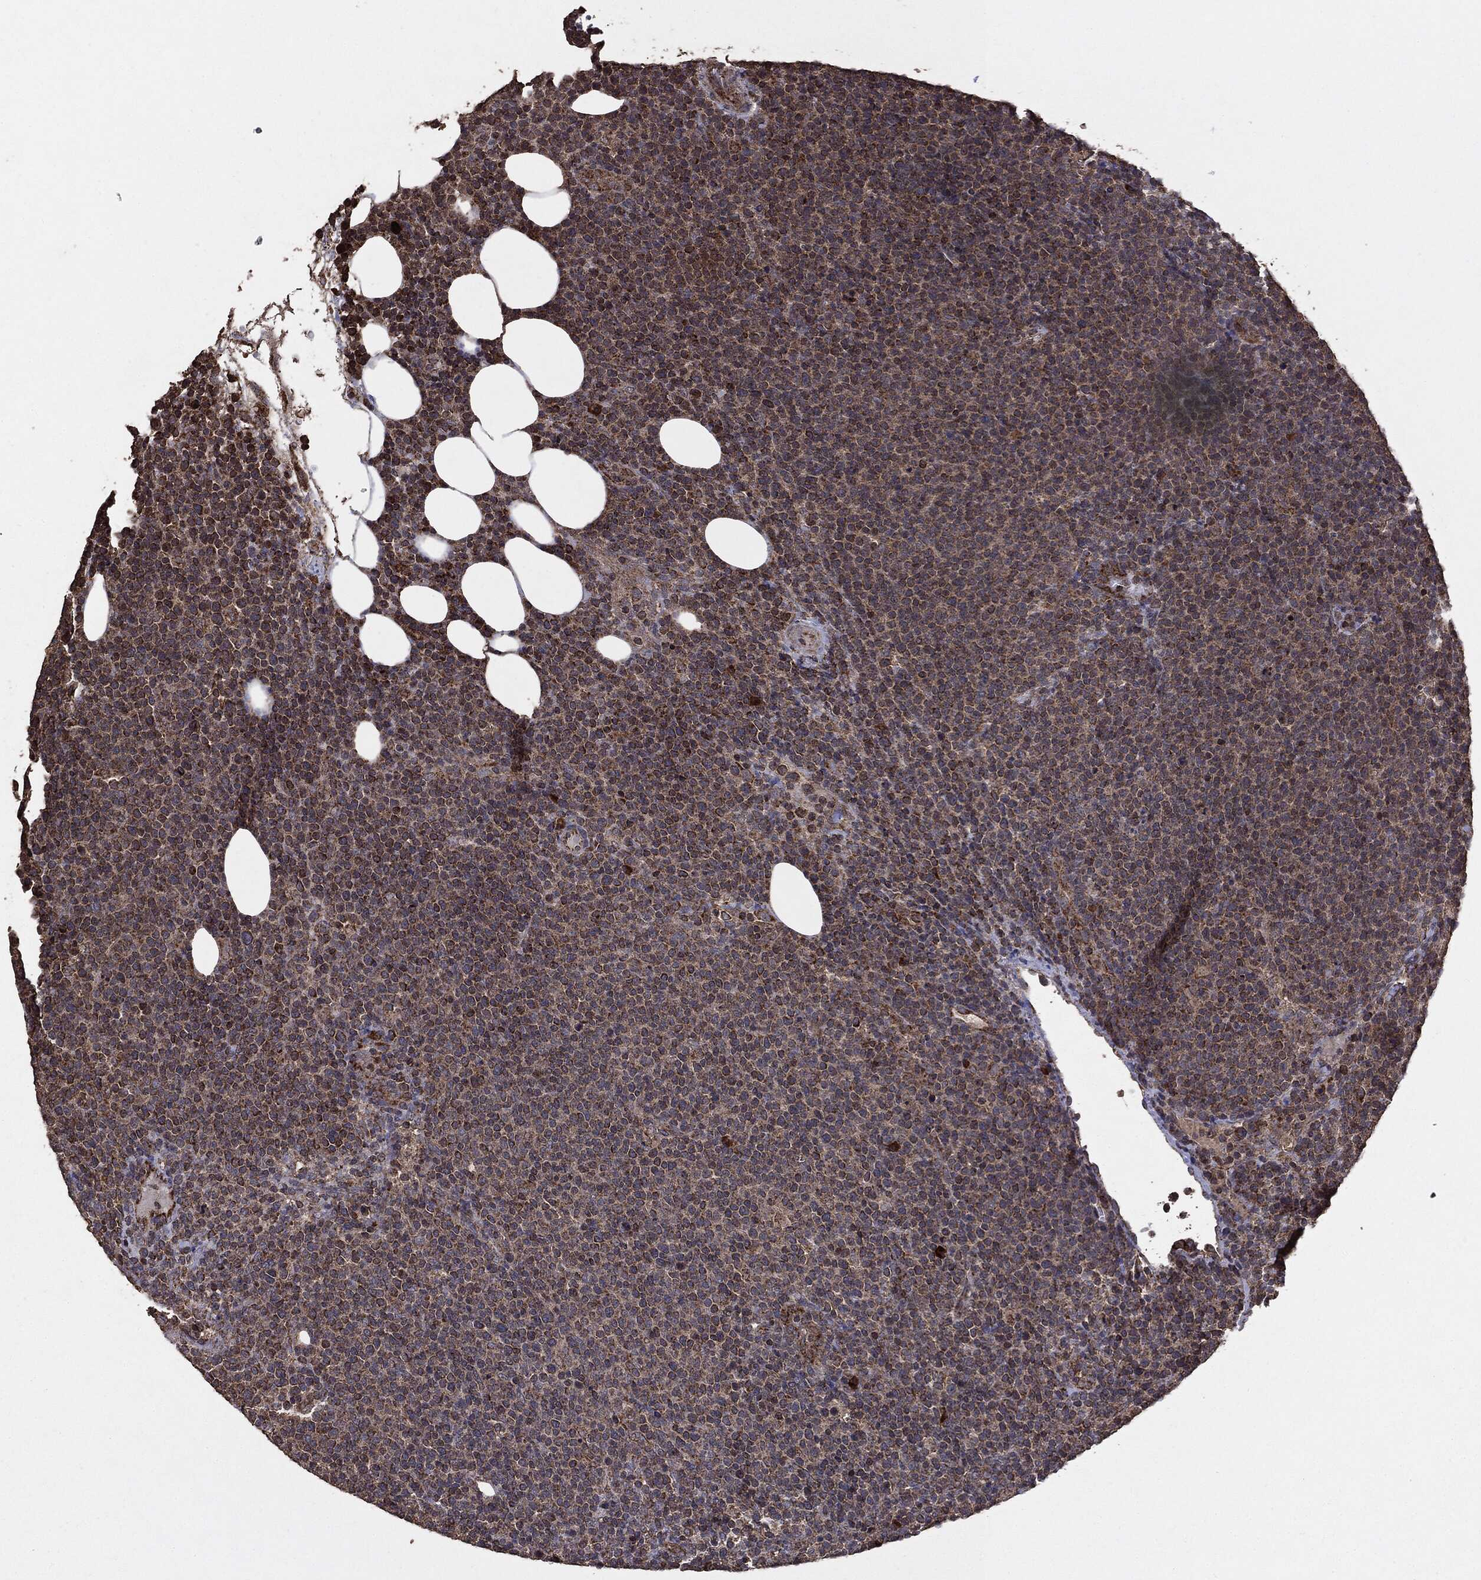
{"staining": {"intensity": "moderate", "quantity": ">75%", "location": "cytoplasmic/membranous"}, "tissue": "lymphoma", "cell_type": "Tumor cells", "image_type": "cancer", "snomed": [{"axis": "morphology", "description": "Malignant lymphoma, non-Hodgkin's type, High grade"}, {"axis": "topography", "description": "Lymph node"}], "caption": "Immunohistochemical staining of human high-grade malignant lymphoma, non-Hodgkin's type shows medium levels of moderate cytoplasmic/membranous positivity in approximately >75% of tumor cells.", "gene": "MTOR", "patient": {"sex": "male", "age": 61}}